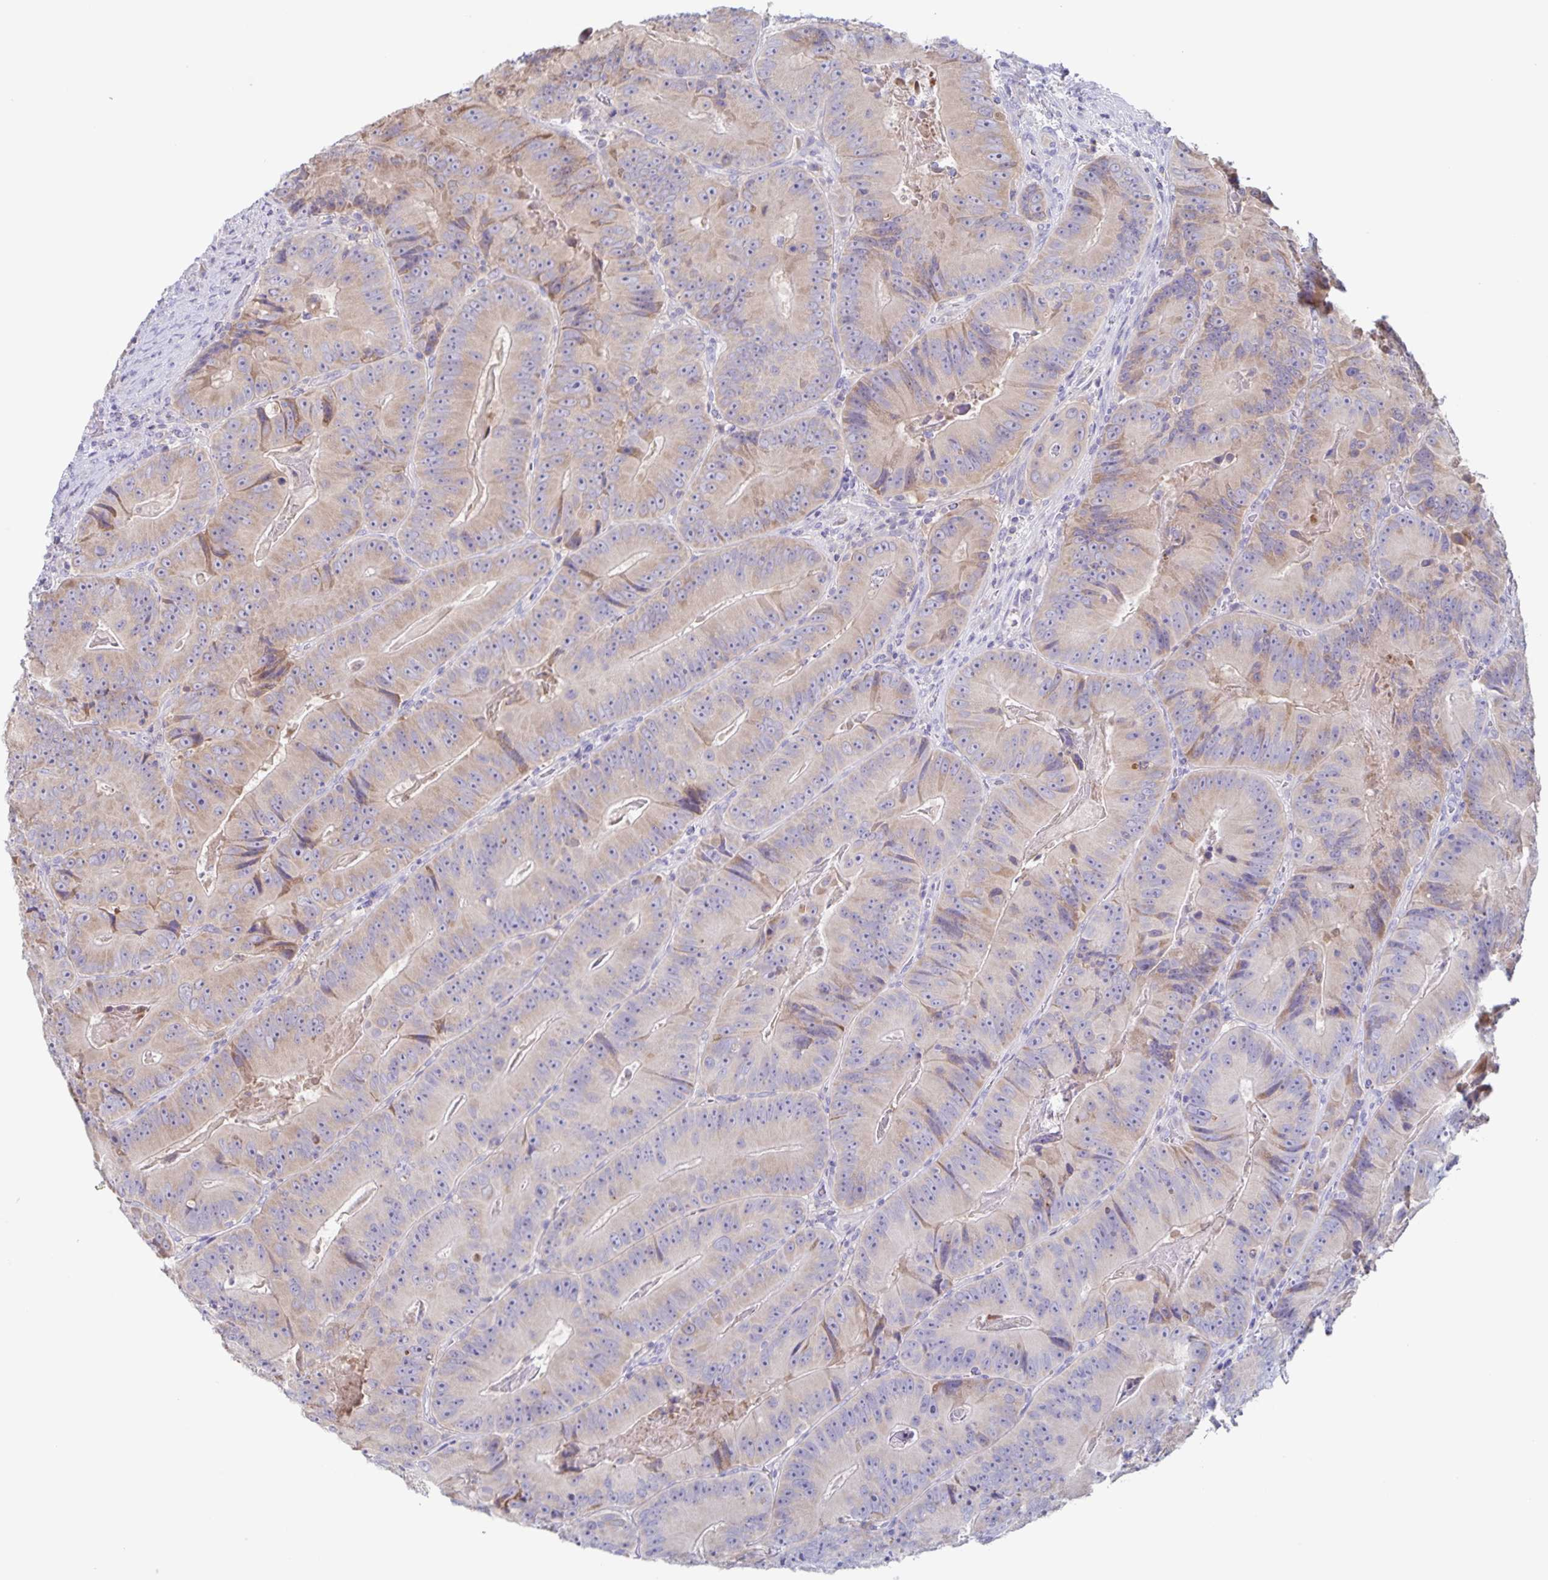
{"staining": {"intensity": "weak", "quantity": "25%-75%", "location": "cytoplasmic/membranous"}, "tissue": "colorectal cancer", "cell_type": "Tumor cells", "image_type": "cancer", "snomed": [{"axis": "morphology", "description": "Adenocarcinoma, NOS"}, {"axis": "topography", "description": "Colon"}], "caption": "Adenocarcinoma (colorectal) stained for a protein (brown) displays weak cytoplasmic/membranous positive positivity in about 25%-75% of tumor cells.", "gene": "RPL36A", "patient": {"sex": "female", "age": 86}}